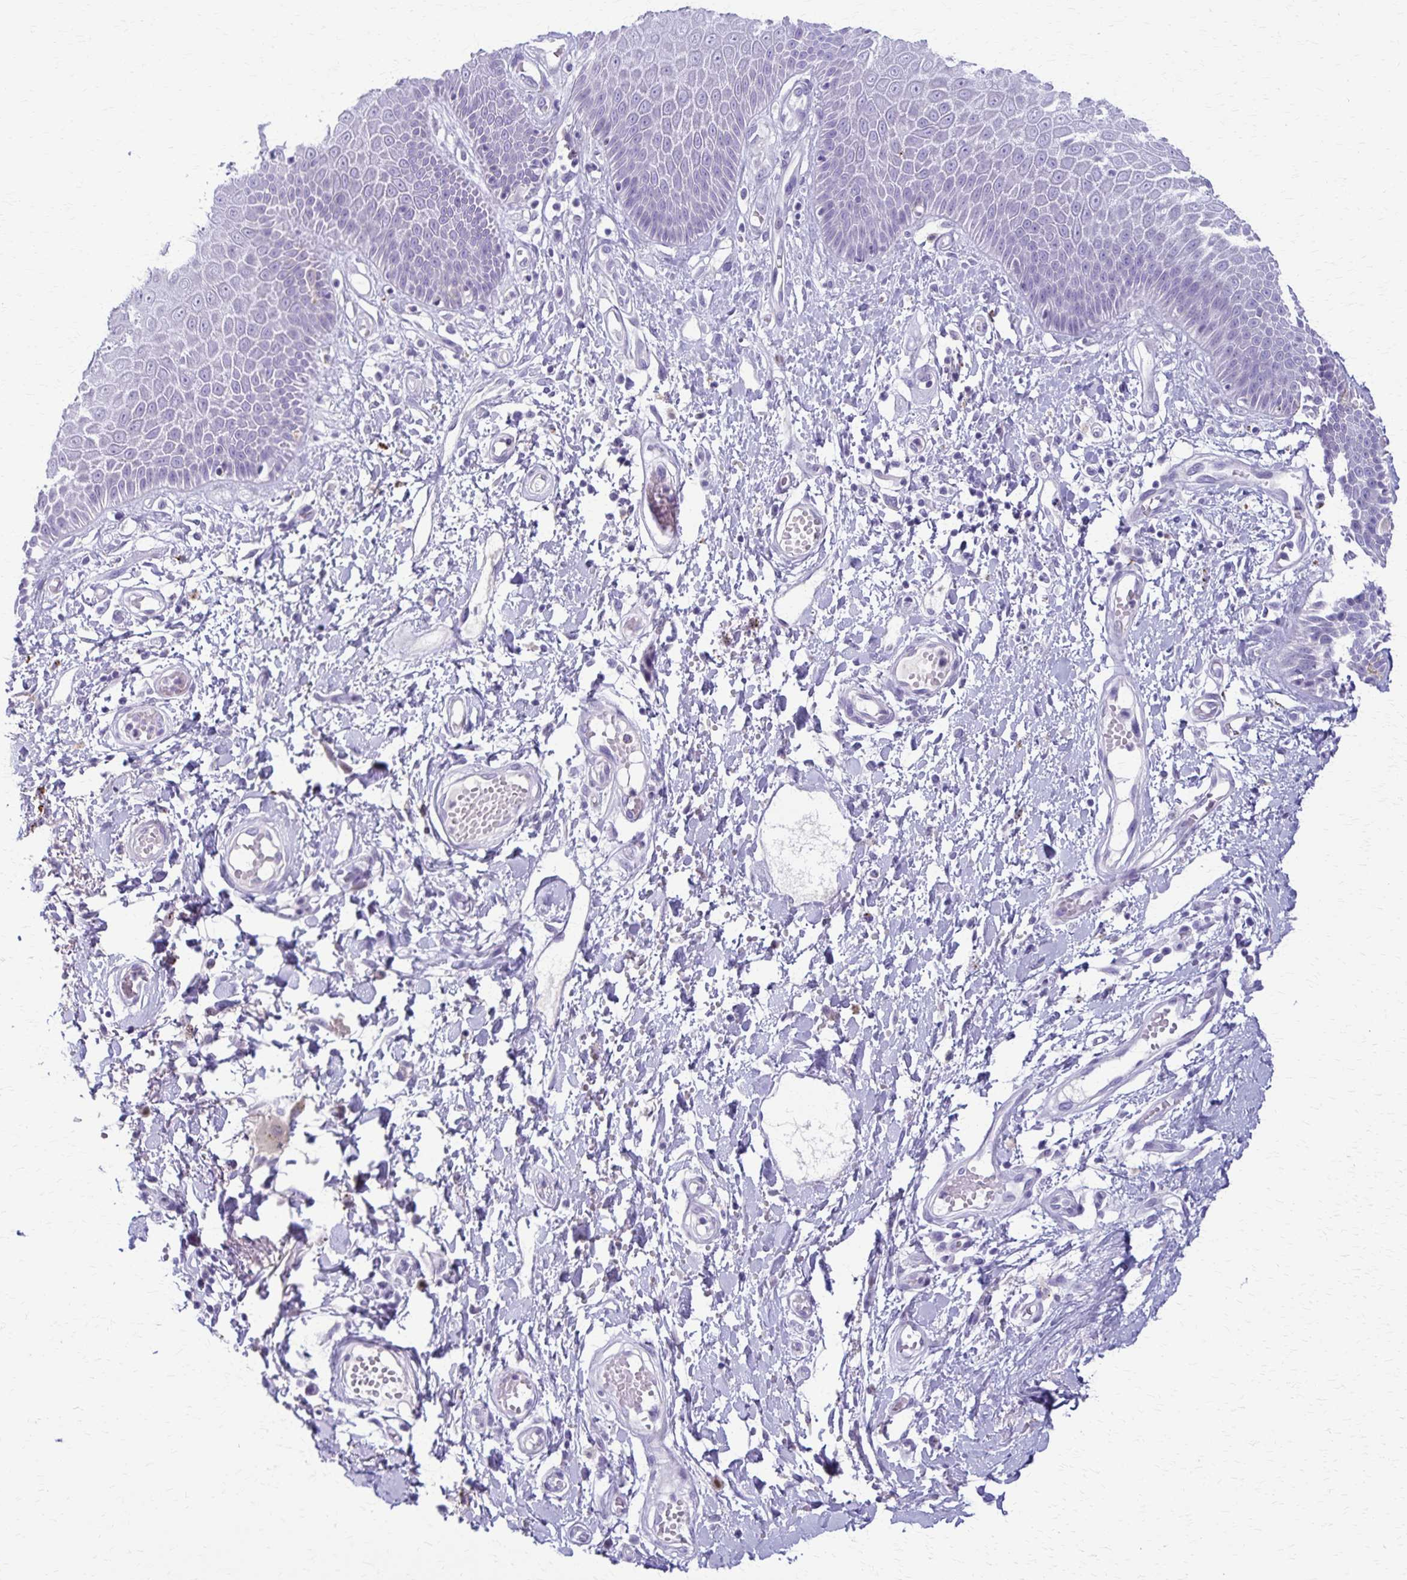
{"staining": {"intensity": "weak", "quantity": "<25%", "location": "cytoplasmic/membranous"}, "tissue": "skin", "cell_type": "Epidermal cells", "image_type": "normal", "snomed": [{"axis": "morphology", "description": "Normal tissue, NOS"}, {"axis": "topography", "description": "Anal"}, {"axis": "topography", "description": "Peripheral nerve tissue"}], "caption": "IHC histopathology image of benign skin: human skin stained with DAB (3,3'-diaminobenzidine) displays no significant protein positivity in epidermal cells.", "gene": "TMEM60", "patient": {"sex": "male", "age": 78}}